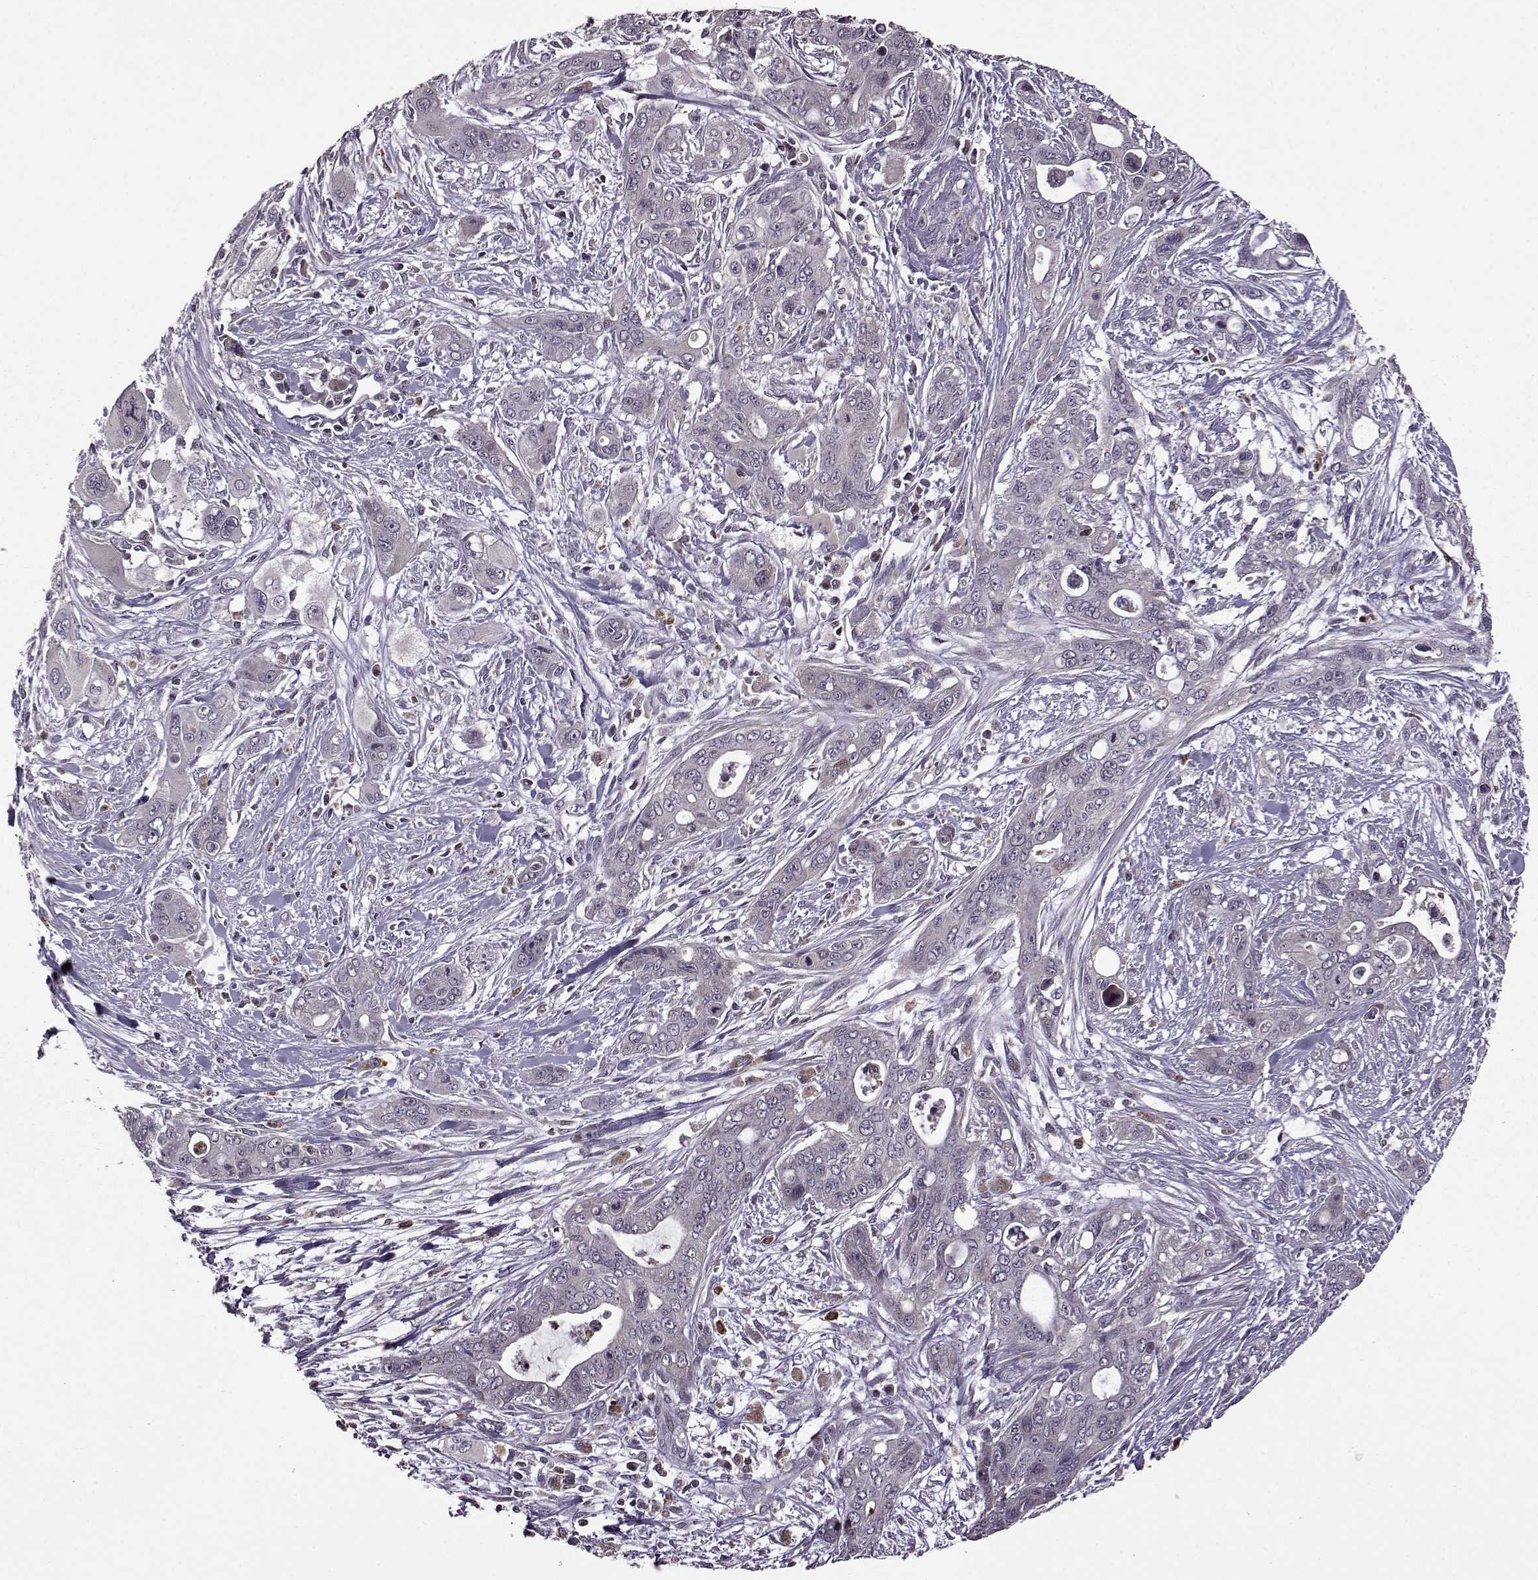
{"staining": {"intensity": "negative", "quantity": "none", "location": "none"}, "tissue": "pancreatic cancer", "cell_type": "Tumor cells", "image_type": "cancer", "snomed": [{"axis": "morphology", "description": "Adenocarcinoma, NOS"}, {"axis": "topography", "description": "Pancreas"}], "caption": "This image is of adenocarcinoma (pancreatic) stained with immunohistochemistry (IHC) to label a protein in brown with the nuclei are counter-stained blue. There is no staining in tumor cells.", "gene": "TRMU", "patient": {"sex": "male", "age": 47}}